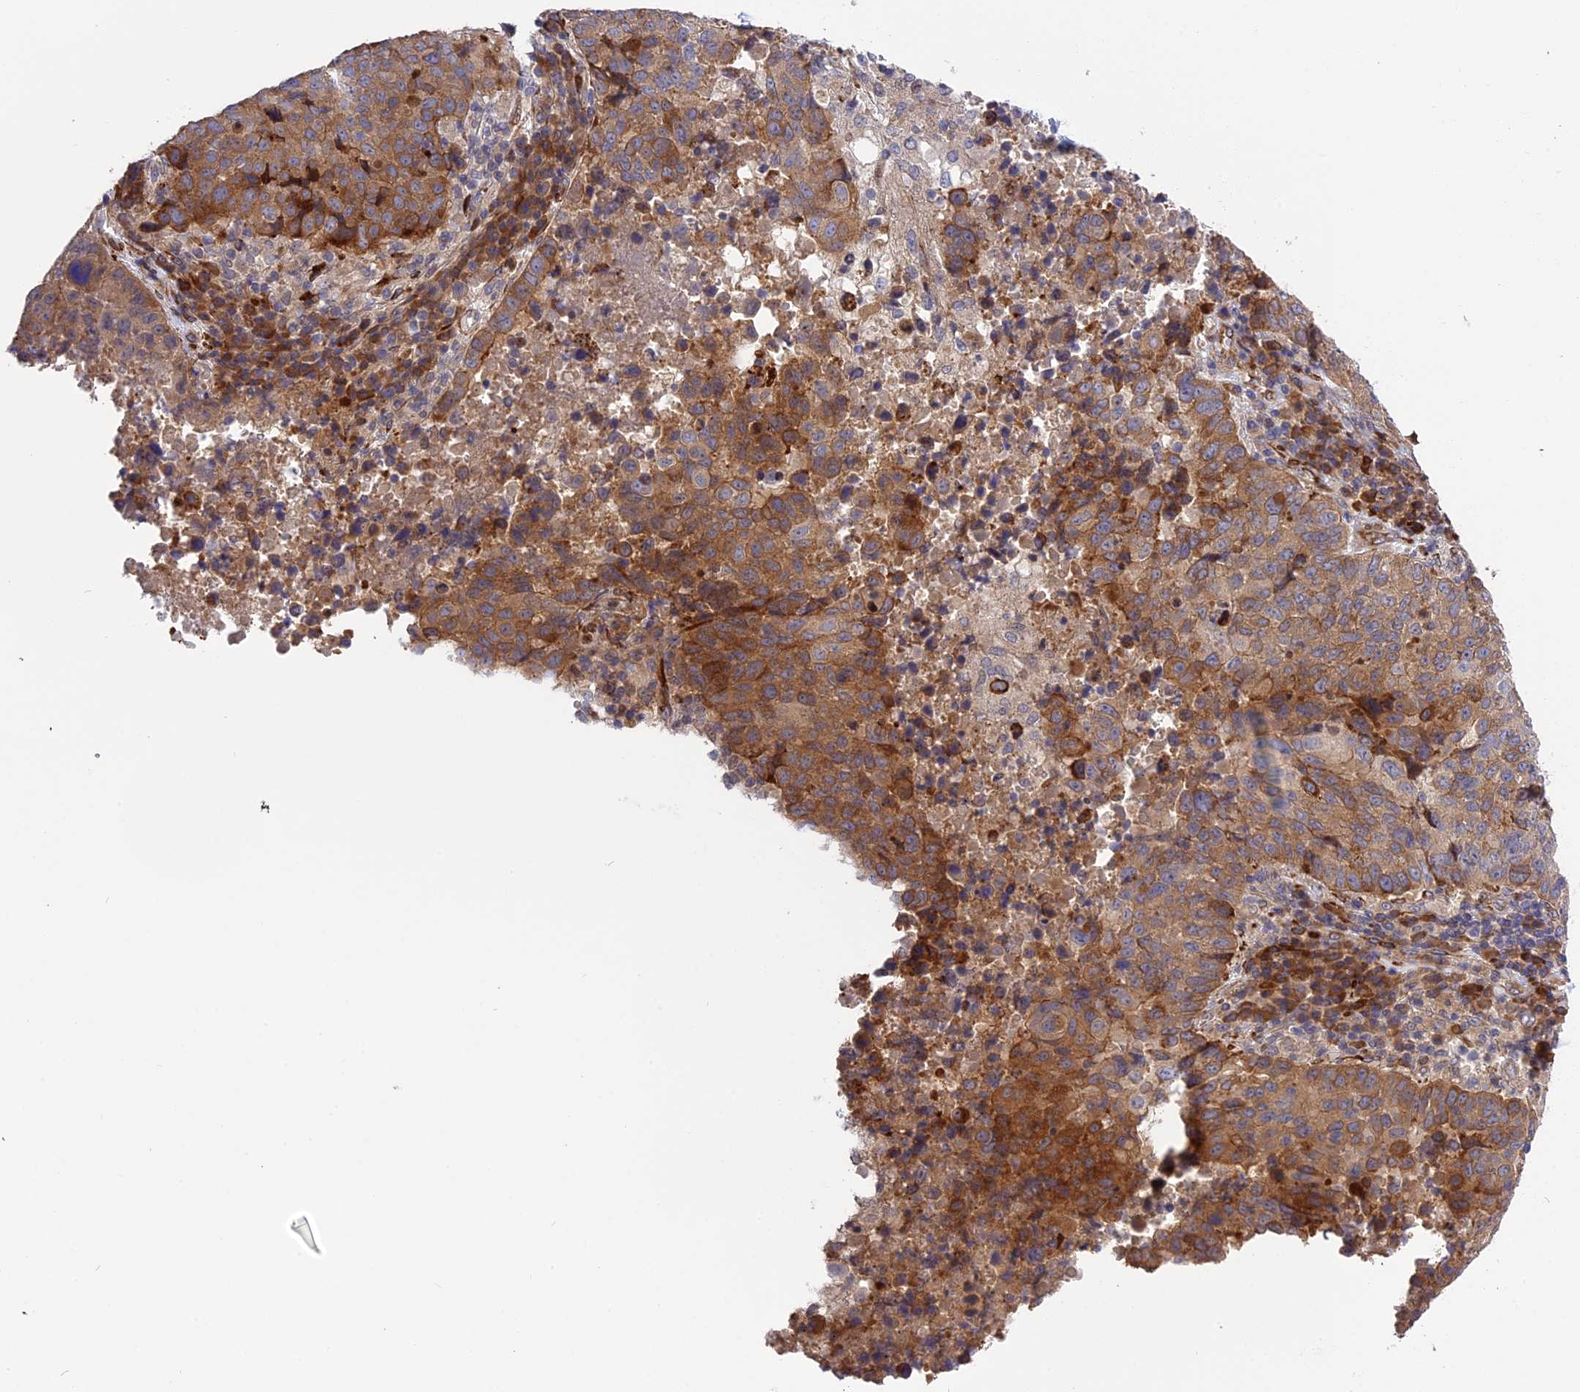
{"staining": {"intensity": "moderate", "quantity": ">75%", "location": "cytoplasmic/membranous"}, "tissue": "lung cancer", "cell_type": "Tumor cells", "image_type": "cancer", "snomed": [{"axis": "morphology", "description": "Squamous cell carcinoma, NOS"}, {"axis": "topography", "description": "Lung"}], "caption": "Lung cancer (squamous cell carcinoma) stained for a protein (brown) demonstrates moderate cytoplasmic/membranous positive staining in about >75% of tumor cells.", "gene": "DDX60L", "patient": {"sex": "male", "age": 73}}